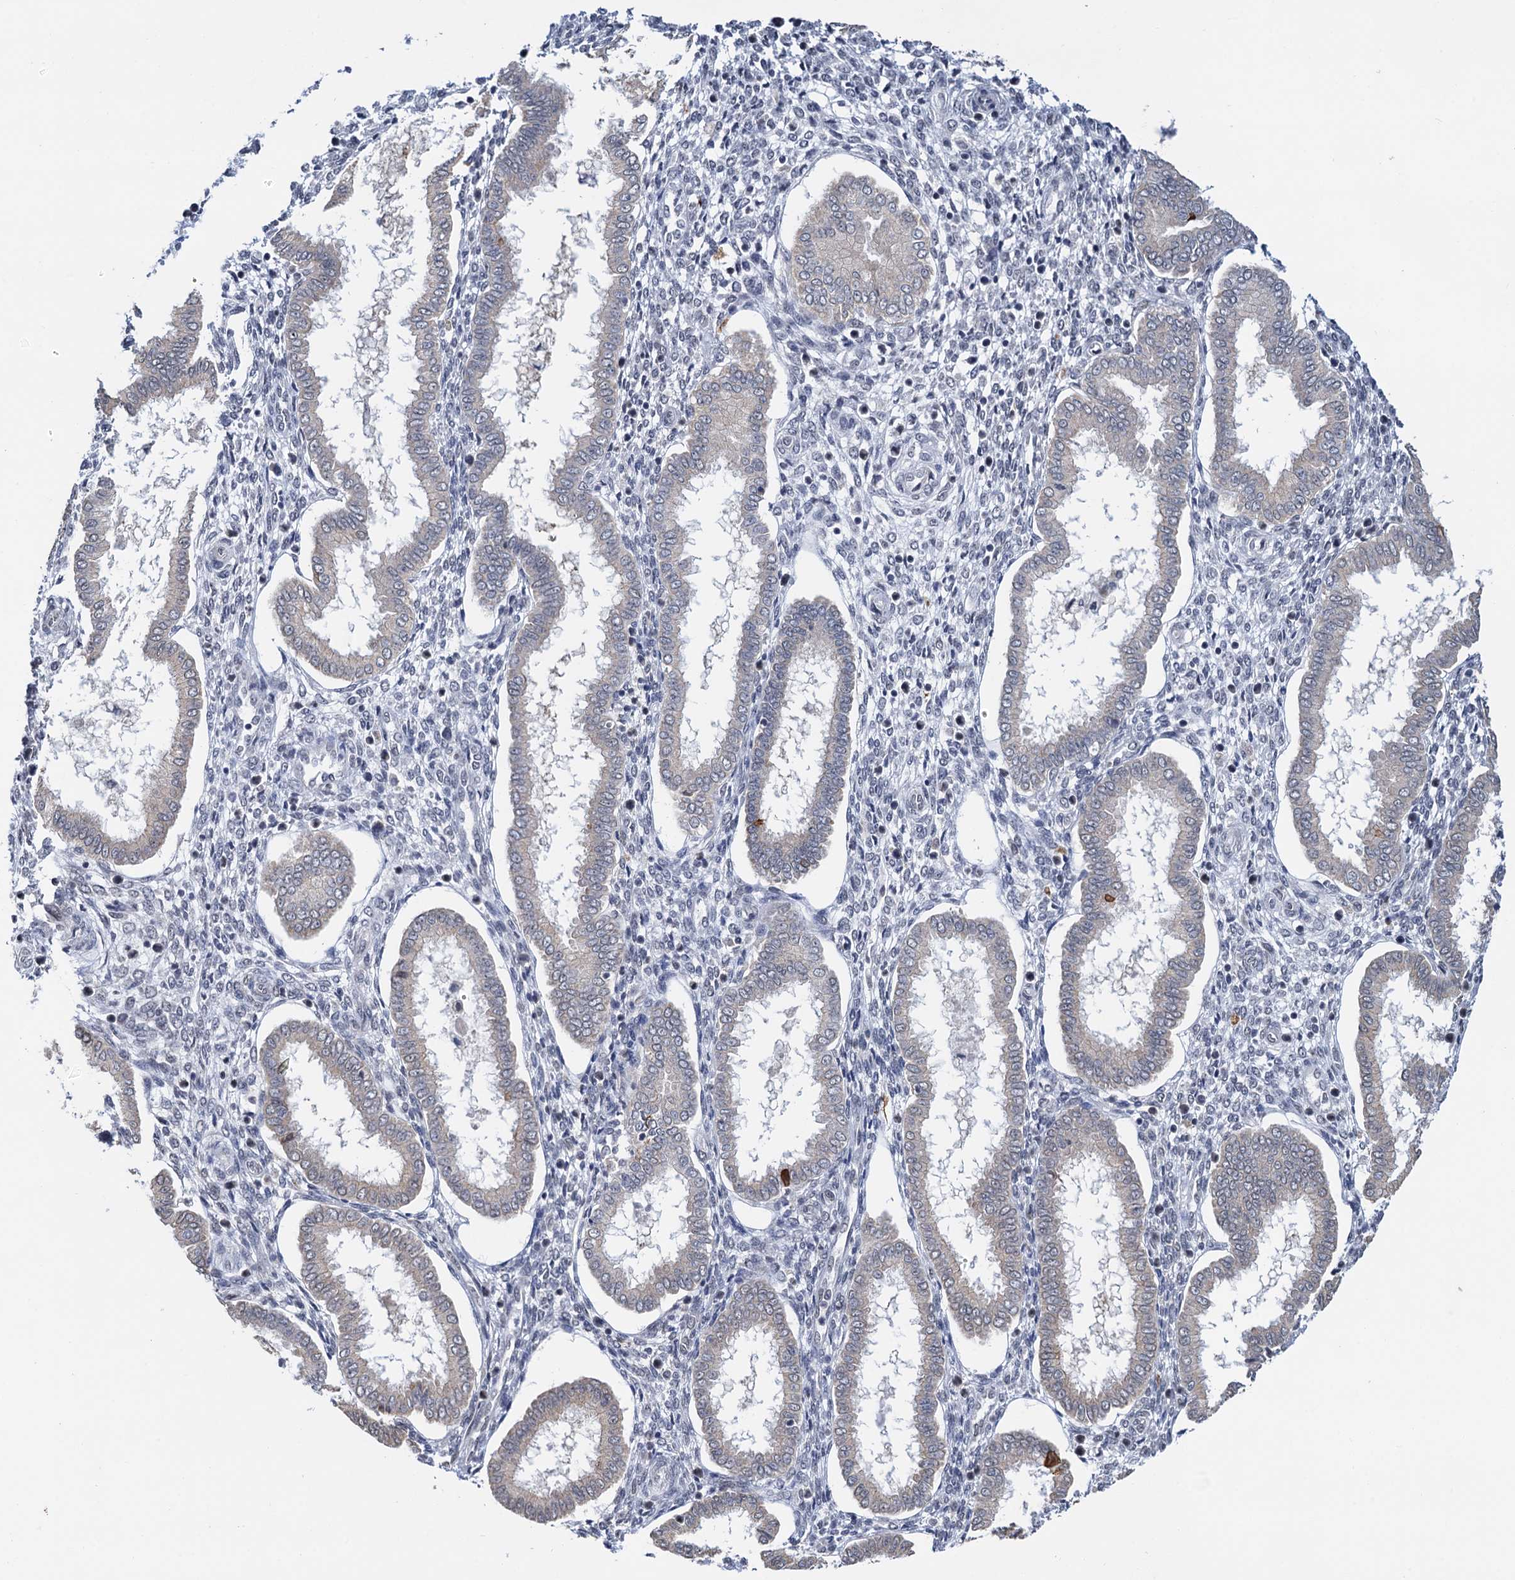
{"staining": {"intensity": "negative", "quantity": "none", "location": "none"}, "tissue": "endometrium", "cell_type": "Cells in endometrial stroma", "image_type": "normal", "snomed": [{"axis": "morphology", "description": "Normal tissue, NOS"}, {"axis": "topography", "description": "Endometrium"}], "caption": "Immunohistochemical staining of normal human endometrium exhibits no significant staining in cells in endometrial stroma.", "gene": "NAT10", "patient": {"sex": "female", "age": 24}}